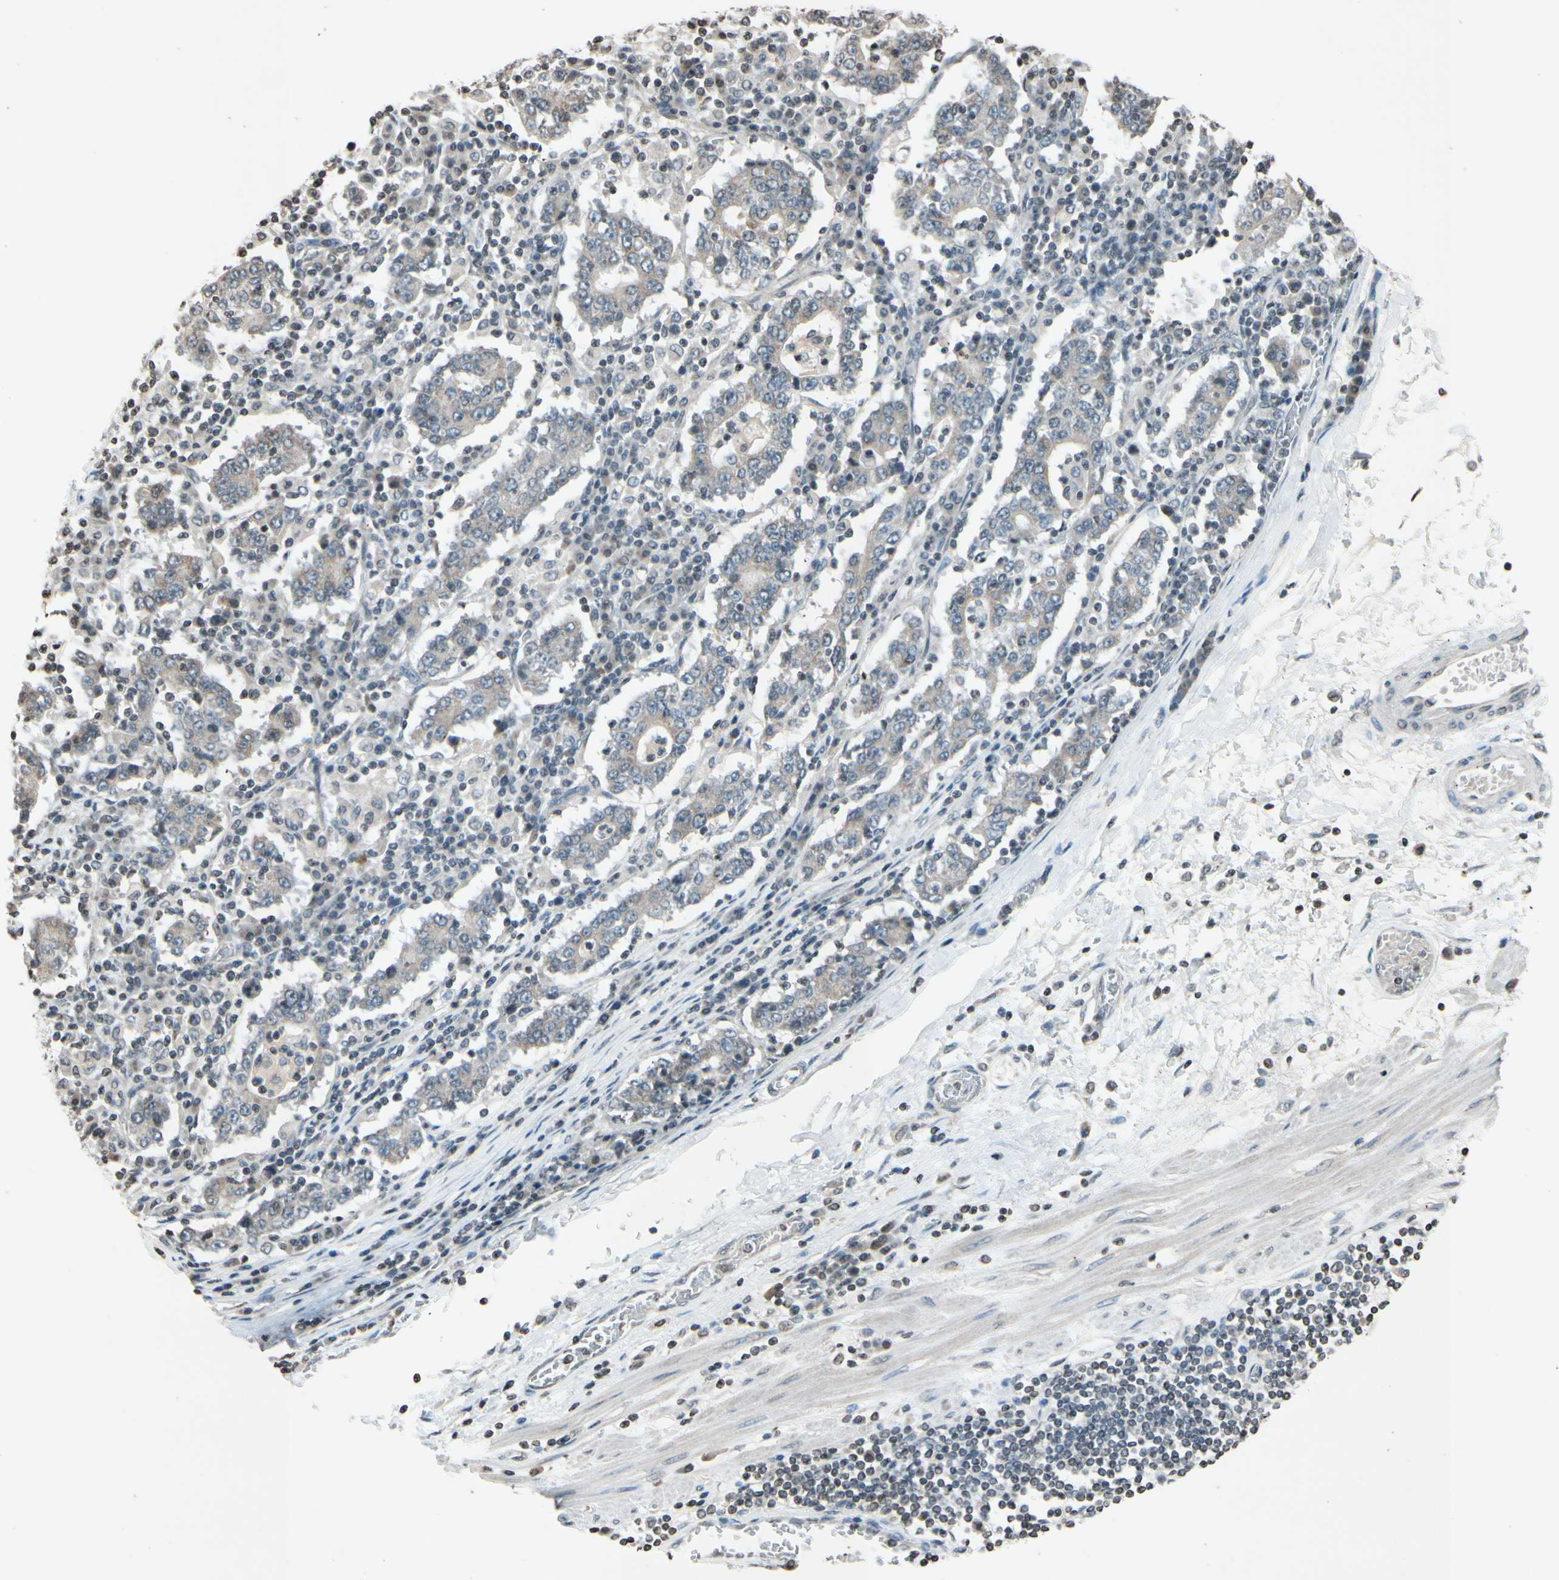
{"staining": {"intensity": "weak", "quantity": ">75%", "location": "cytoplasmic/membranous"}, "tissue": "stomach cancer", "cell_type": "Tumor cells", "image_type": "cancer", "snomed": [{"axis": "morphology", "description": "Normal tissue, NOS"}, {"axis": "morphology", "description": "Adenocarcinoma, NOS"}, {"axis": "topography", "description": "Stomach, upper"}, {"axis": "topography", "description": "Stomach"}], "caption": "Weak cytoplasmic/membranous protein expression is present in approximately >75% of tumor cells in adenocarcinoma (stomach).", "gene": "CLDN11", "patient": {"sex": "male", "age": 59}}